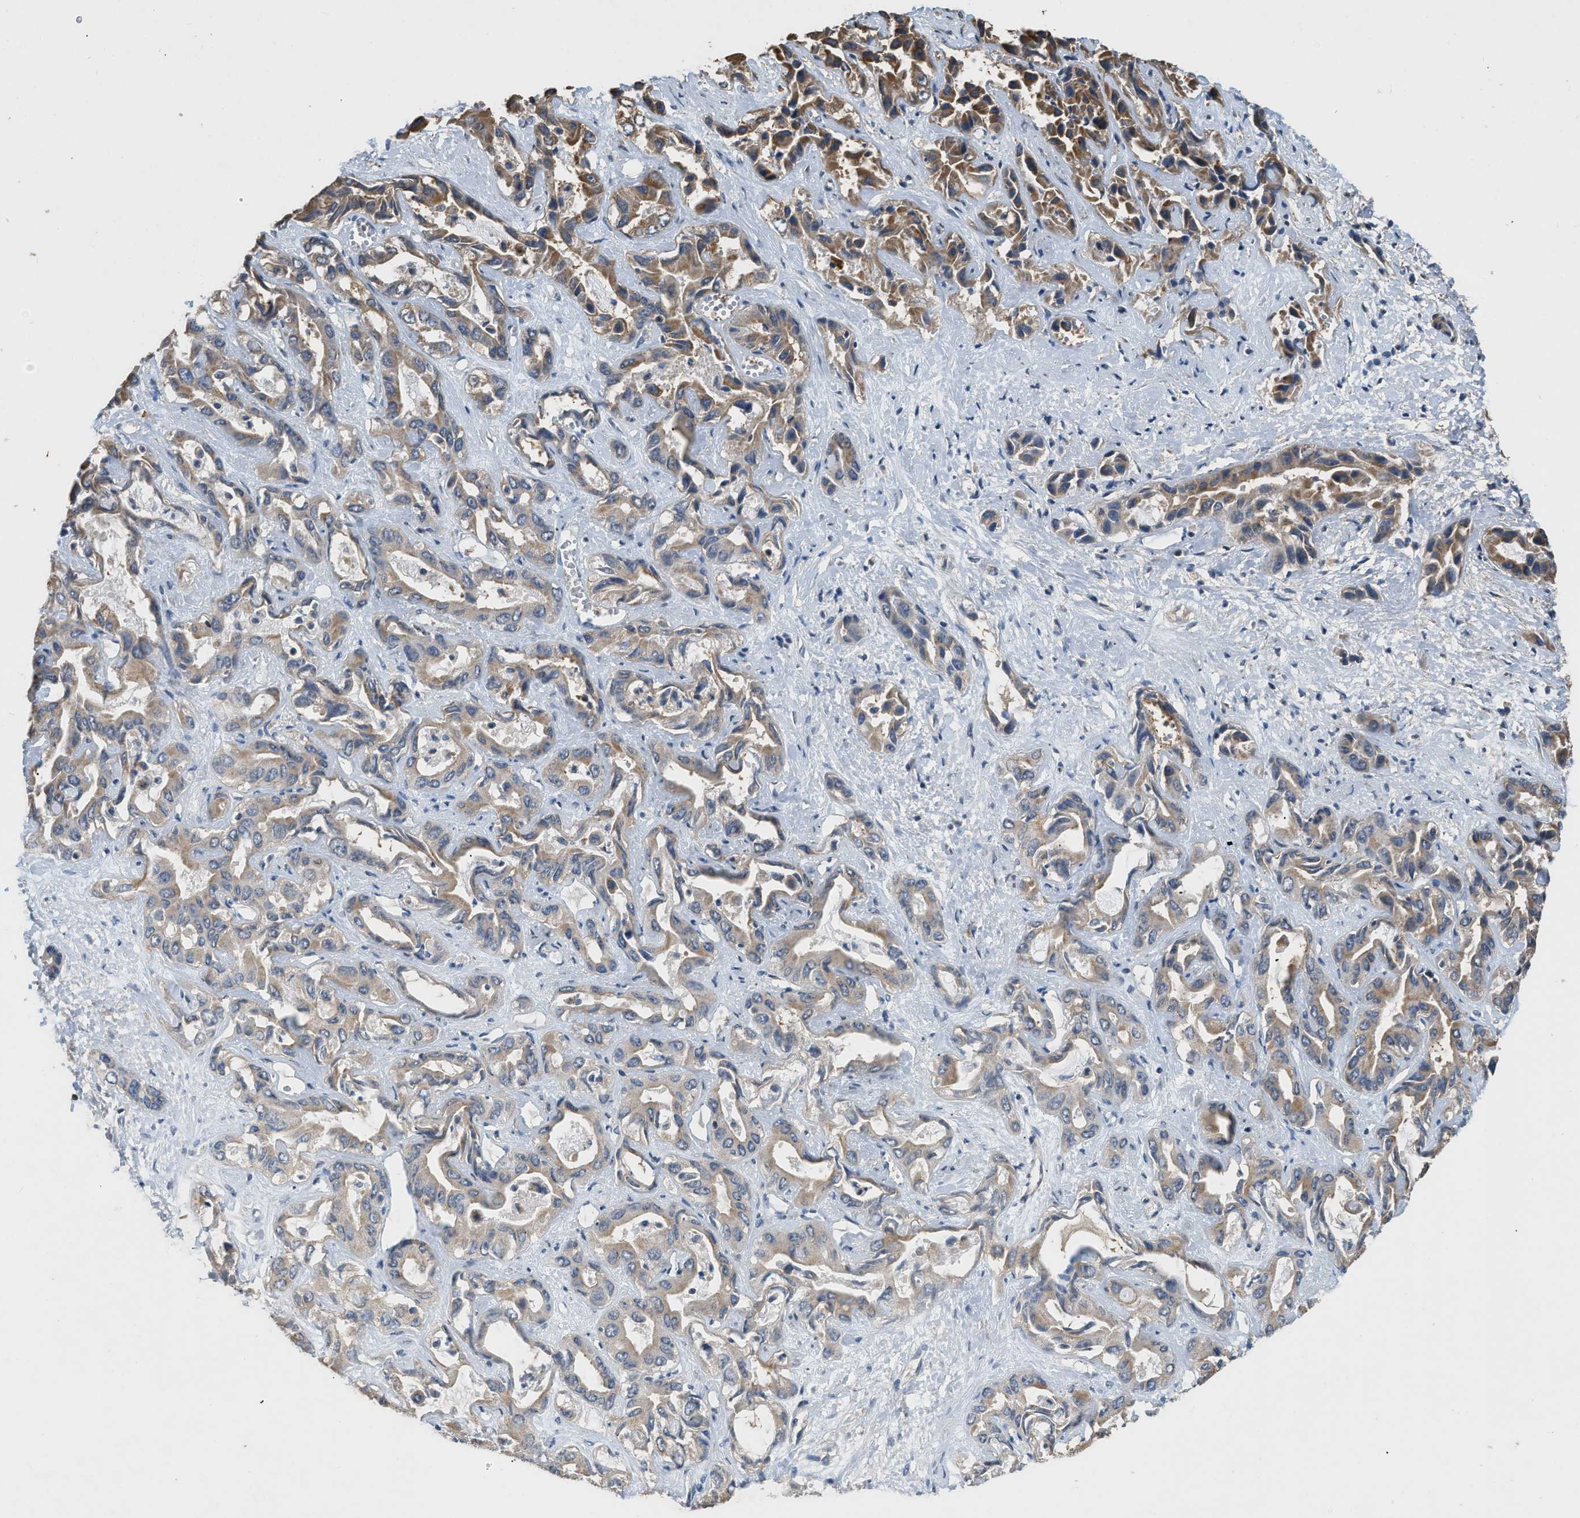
{"staining": {"intensity": "moderate", "quantity": ">75%", "location": "cytoplasmic/membranous"}, "tissue": "liver cancer", "cell_type": "Tumor cells", "image_type": "cancer", "snomed": [{"axis": "morphology", "description": "Cholangiocarcinoma"}, {"axis": "topography", "description": "Liver"}], "caption": "About >75% of tumor cells in human liver cancer exhibit moderate cytoplasmic/membranous protein staining as visualized by brown immunohistochemical staining.", "gene": "DENND6B", "patient": {"sex": "female", "age": 52}}